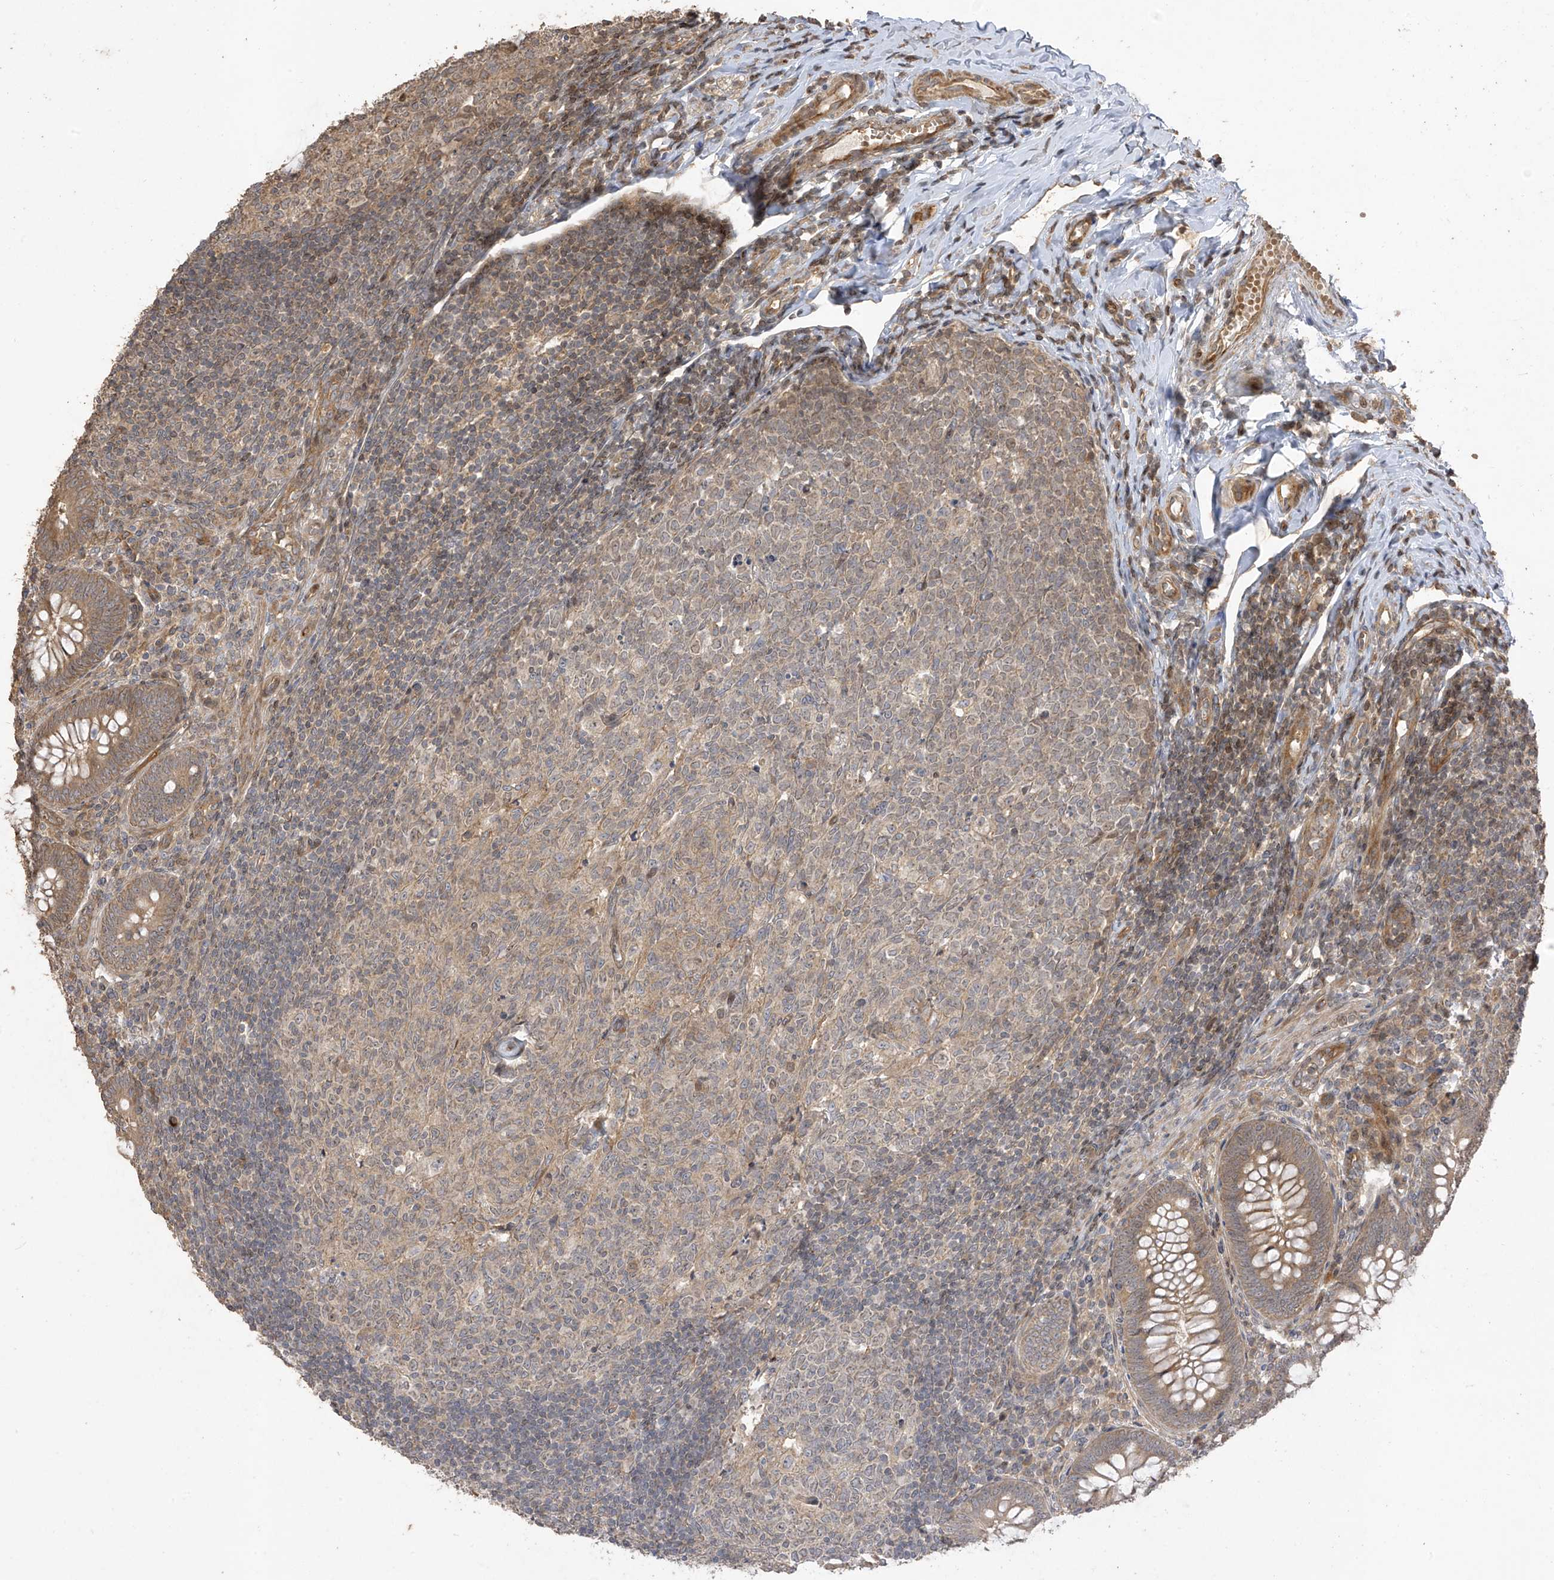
{"staining": {"intensity": "moderate", "quantity": ">75%", "location": "cytoplasmic/membranous"}, "tissue": "appendix", "cell_type": "Glandular cells", "image_type": "normal", "snomed": [{"axis": "morphology", "description": "Normal tissue, NOS"}, {"axis": "topography", "description": "Appendix"}], "caption": "Protein positivity by immunohistochemistry demonstrates moderate cytoplasmic/membranous positivity in approximately >75% of glandular cells in normal appendix. Ihc stains the protein in brown and the nuclei are stained blue.", "gene": "ZNF653", "patient": {"sex": "male", "age": 14}}